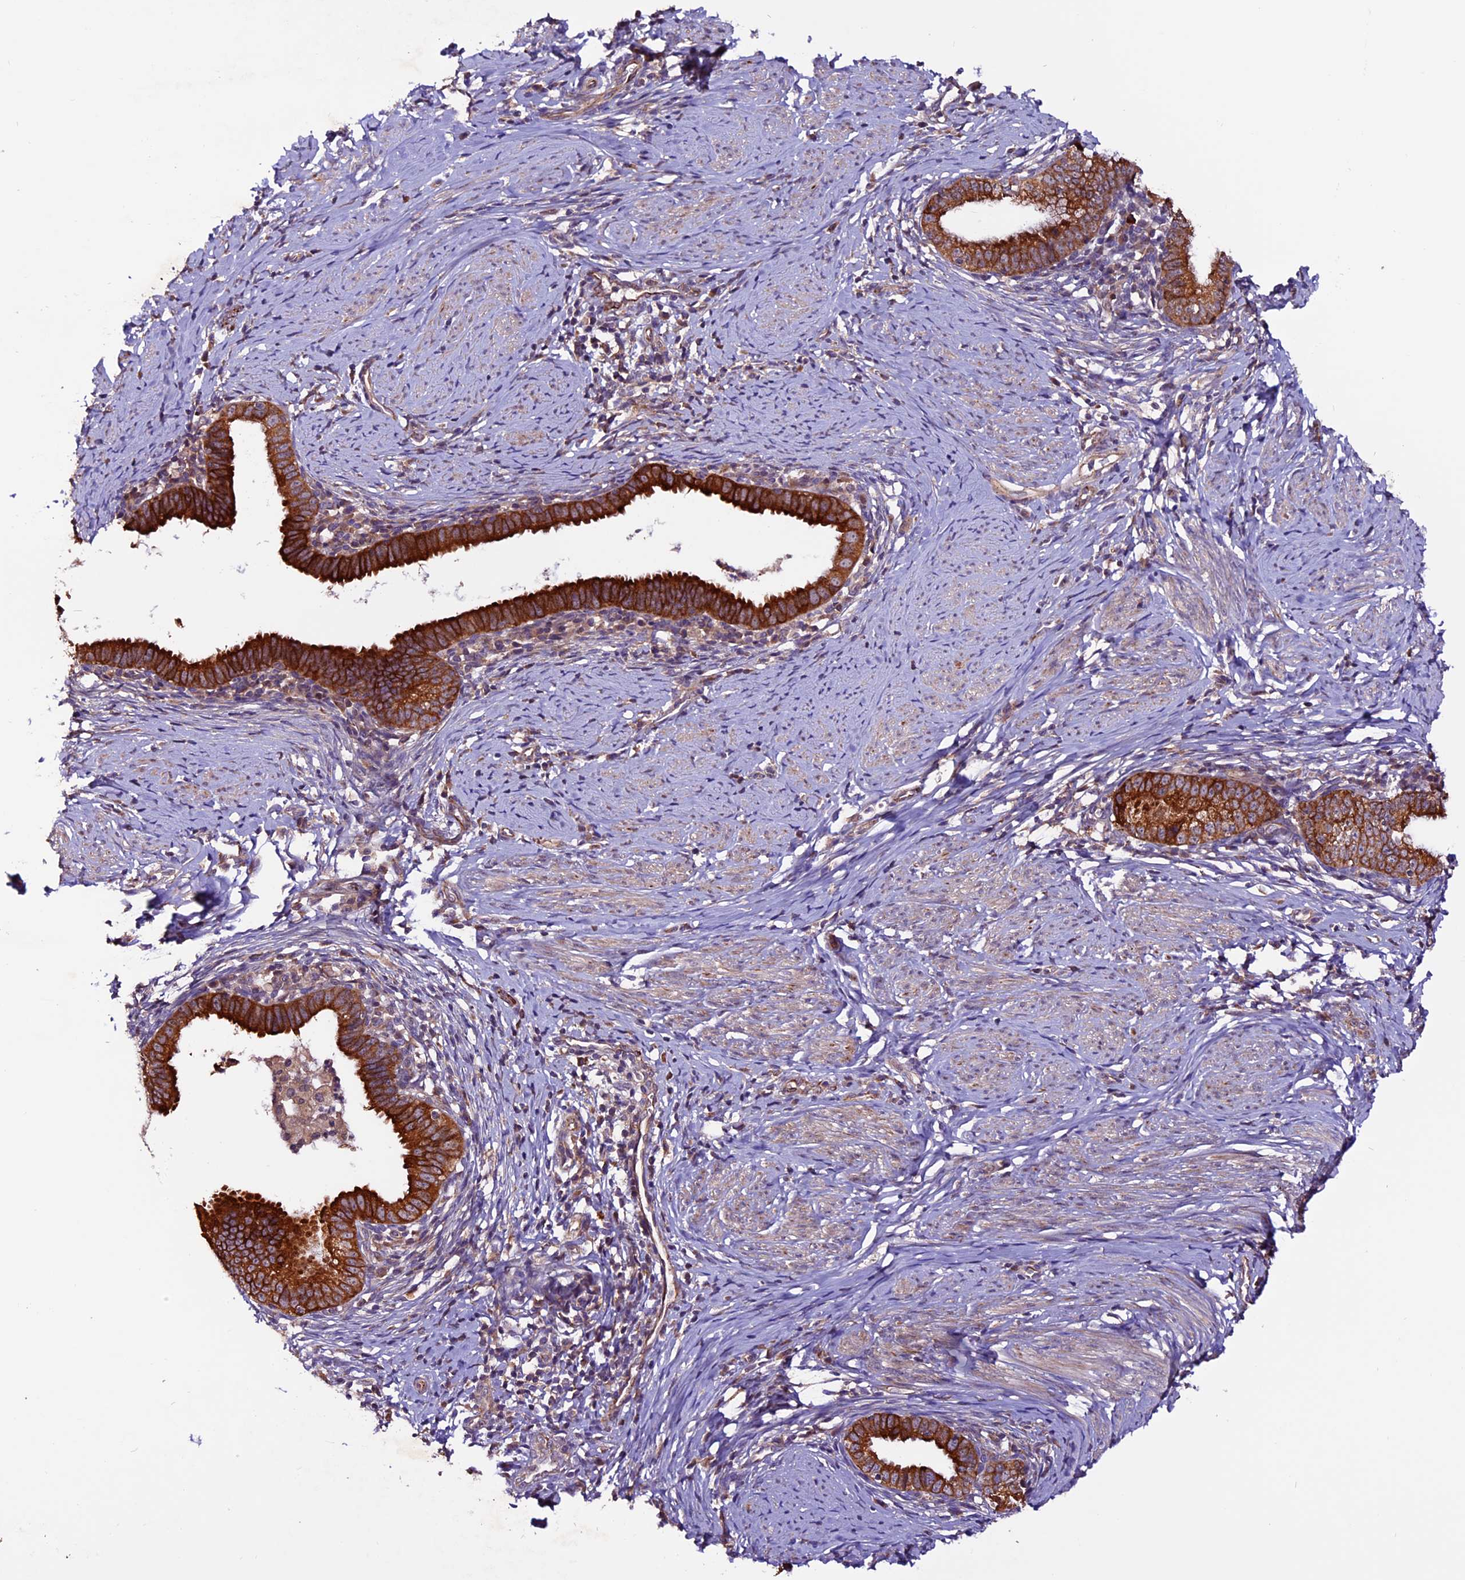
{"staining": {"intensity": "strong", "quantity": ">75%", "location": "cytoplasmic/membranous"}, "tissue": "cervical cancer", "cell_type": "Tumor cells", "image_type": "cancer", "snomed": [{"axis": "morphology", "description": "Adenocarcinoma, NOS"}, {"axis": "topography", "description": "Cervix"}], "caption": "Immunohistochemical staining of cervical cancer (adenocarcinoma) exhibits strong cytoplasmic/membranous protein expression in approximately >75% of tumor cells.", "gene": "RINL", "patient": {"sex": "female", "age": 36}}